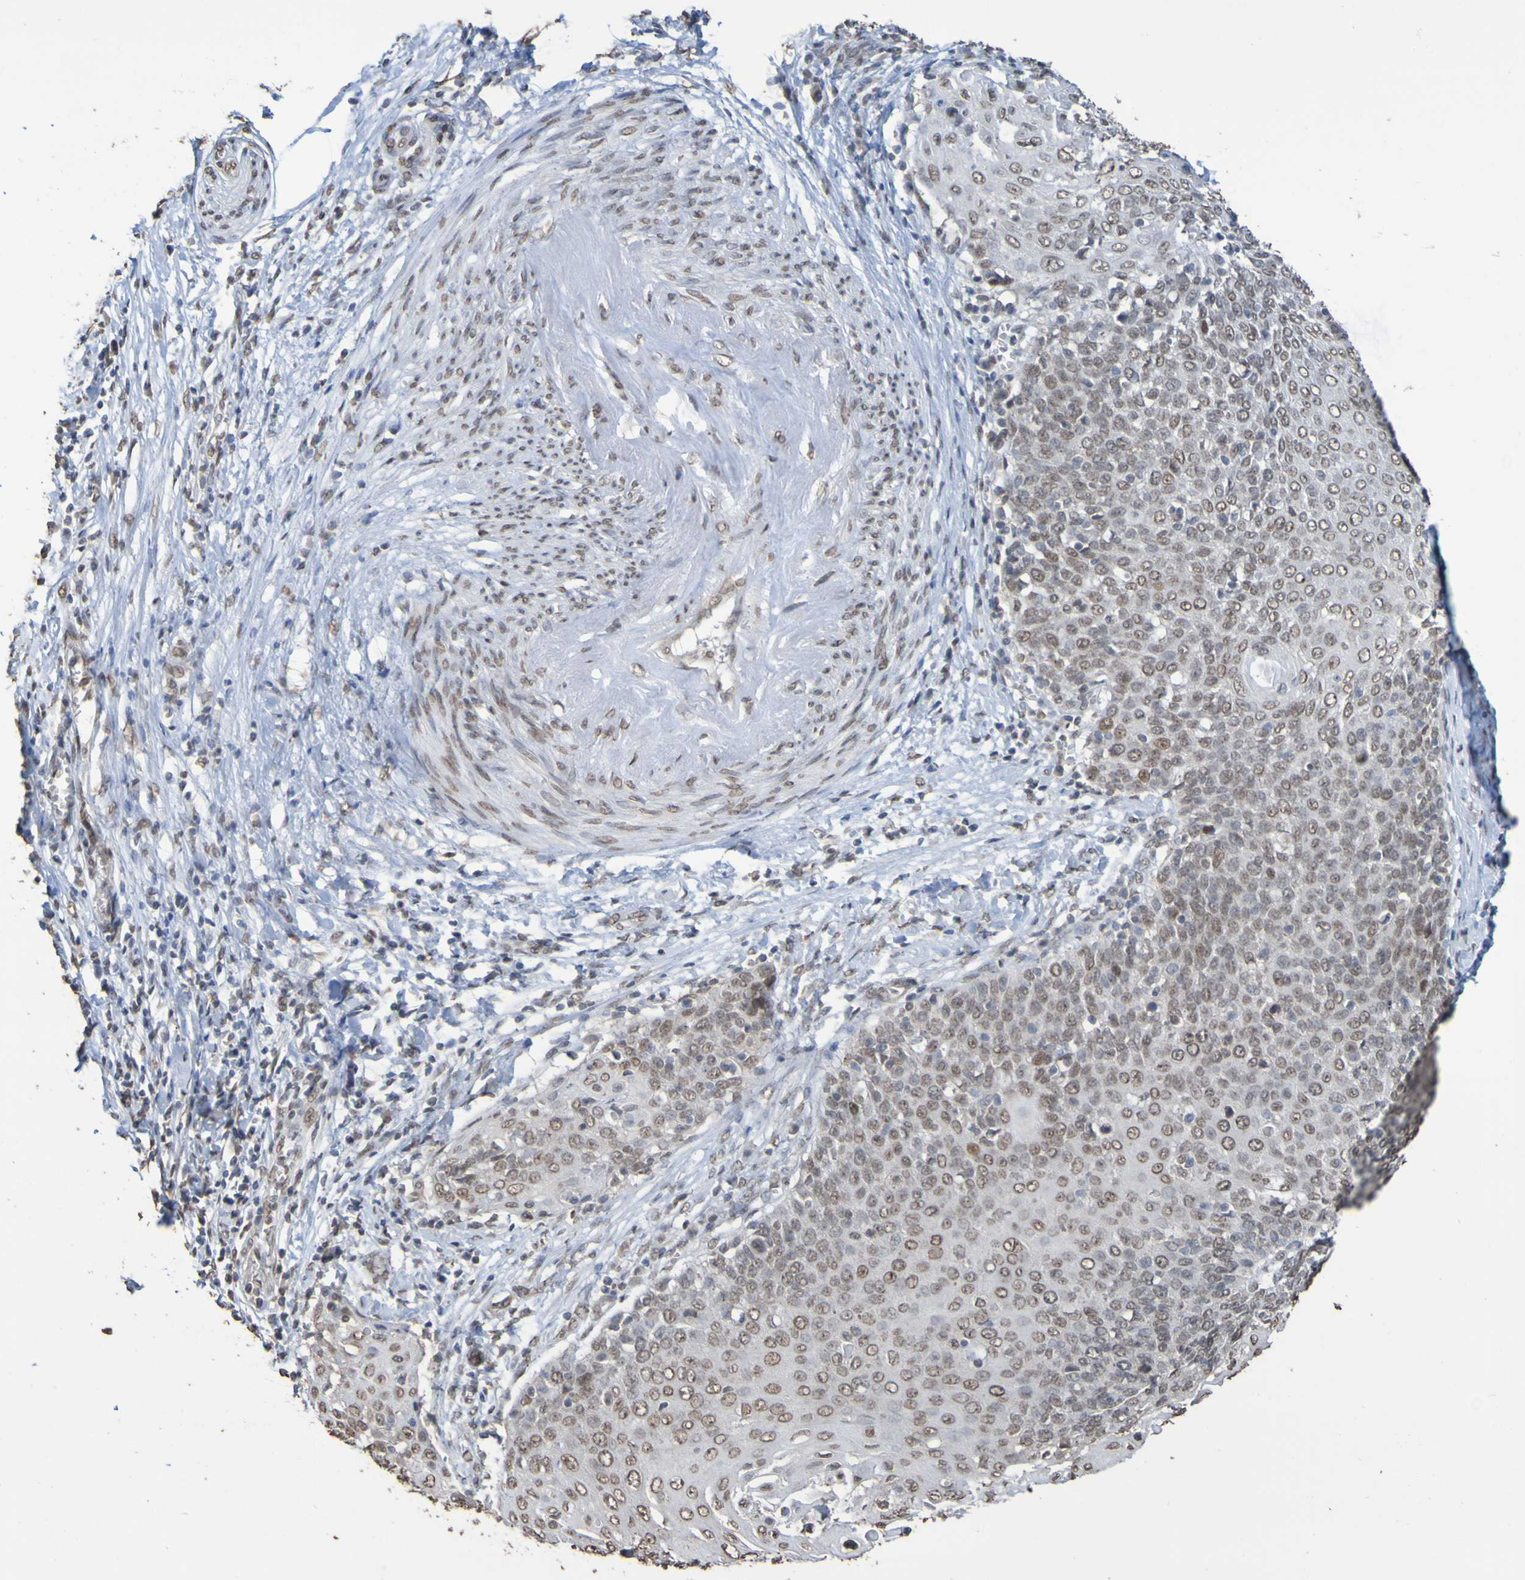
{"staining": {"intensity": "weak", "quantity": ">75%", "location": "nuclear"}, "tissue": "cervical cancer", "cell_type": "Tumor cells", "image_type": "cancer", "snomed": [{"axis": "morphology", "description": "Squamous cell carcinoma, NOS"}, {"axis": "topography", "description": "Cervix"}], "caption": "A low amount of weak nuclear expression is appreciated in about >75% of tumor cells in cervical squamous cell carcinoma tissue.", "gene": "ALKBH2", "patient": {"sex": "female", "age": 39}}